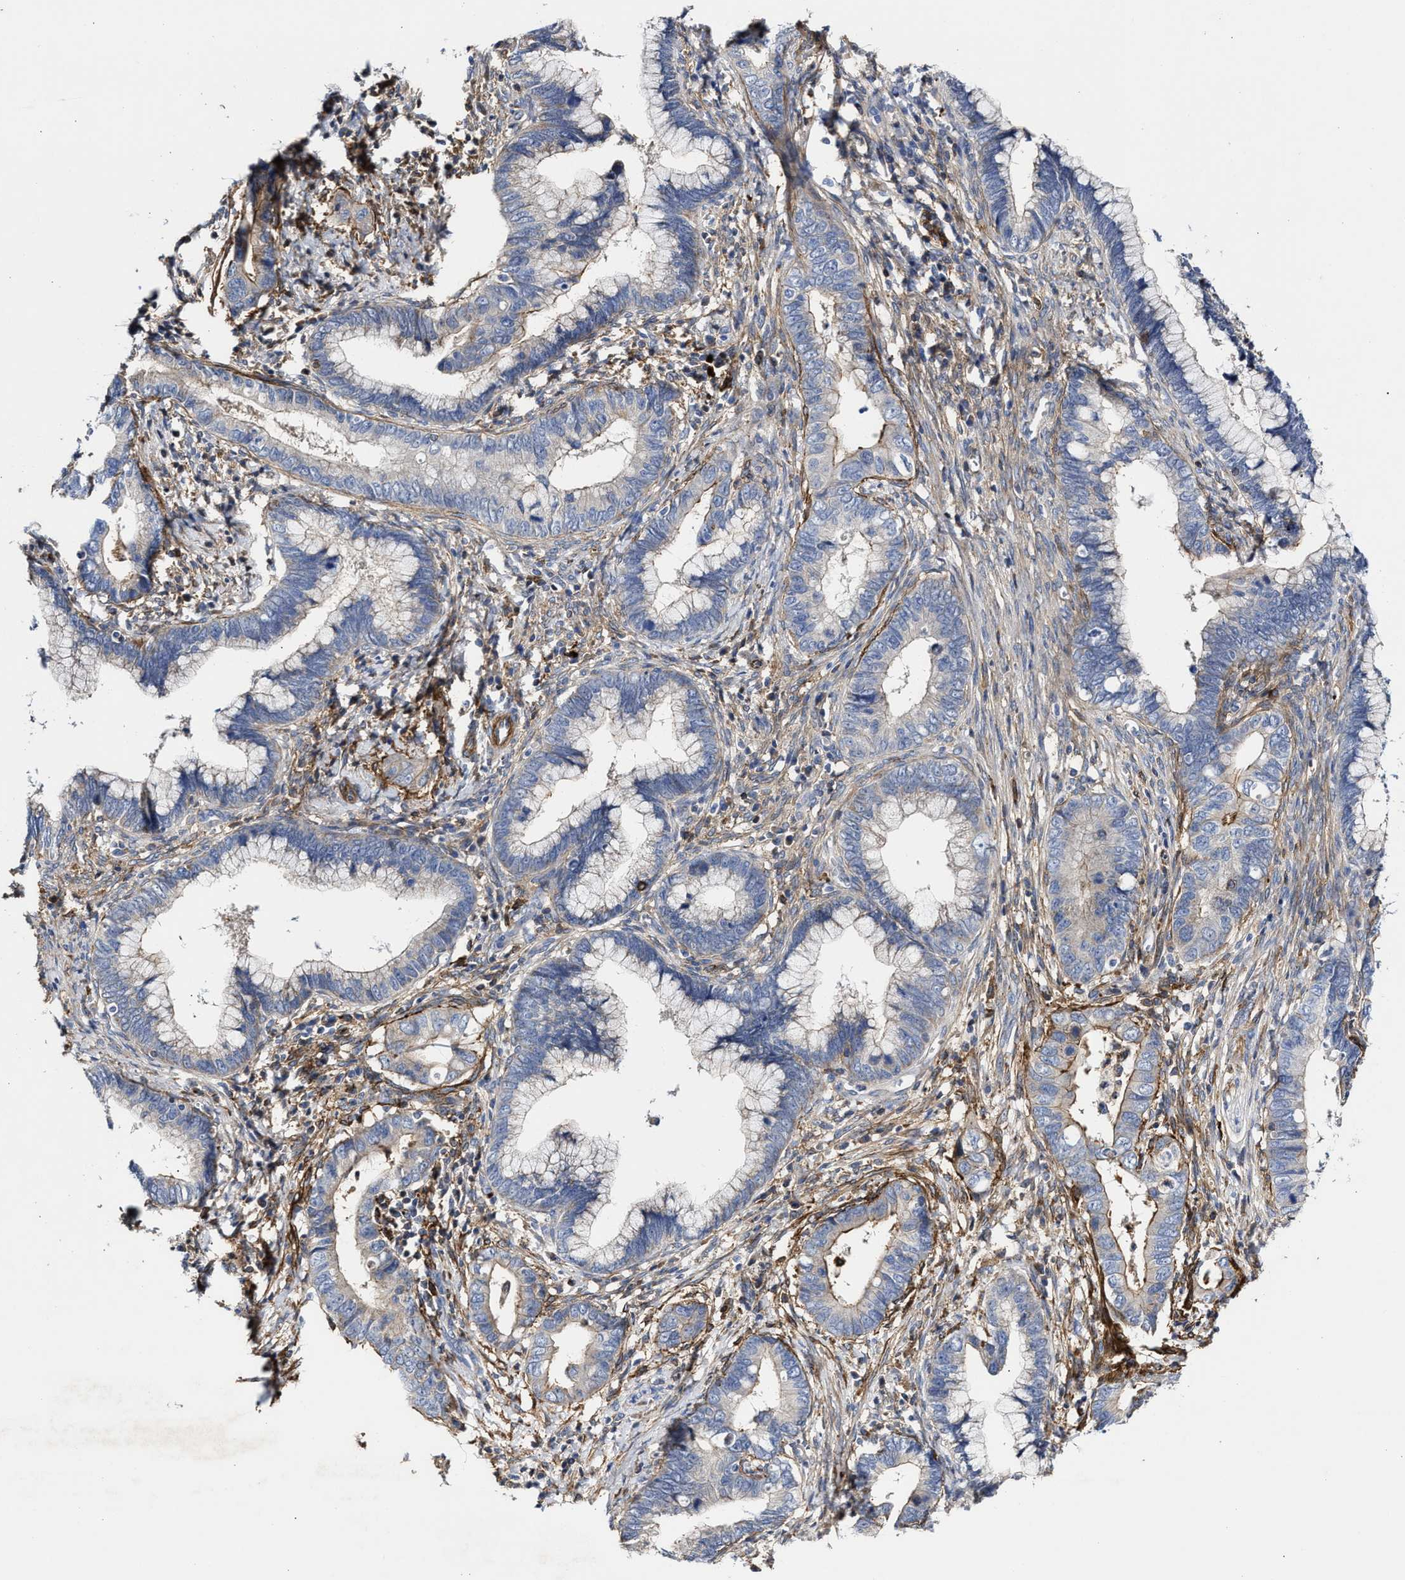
{"staining": {"intensity": "negative", "quantity": "none", "location": "none"}, "tissue": "cervical cancer", "cell_type": "Tumor cells", "image_type": "cancer", "snomed": [{"axis": "morphology", "description": "Adenocarcinoma, NOS"}, {"axis": "topography", "description": "Cervix"}], "caption": "High magnification brightfield microscopy of cervical cancer (adenocarcinoma) stained with DAB (3,3'-diaminobenzidine) (brown) and counterstained with hematoxylin (blue): tumor cells show no significant expression.", "gene": "HS3ST5", "patient": {"sex": "female", "age": 44}}